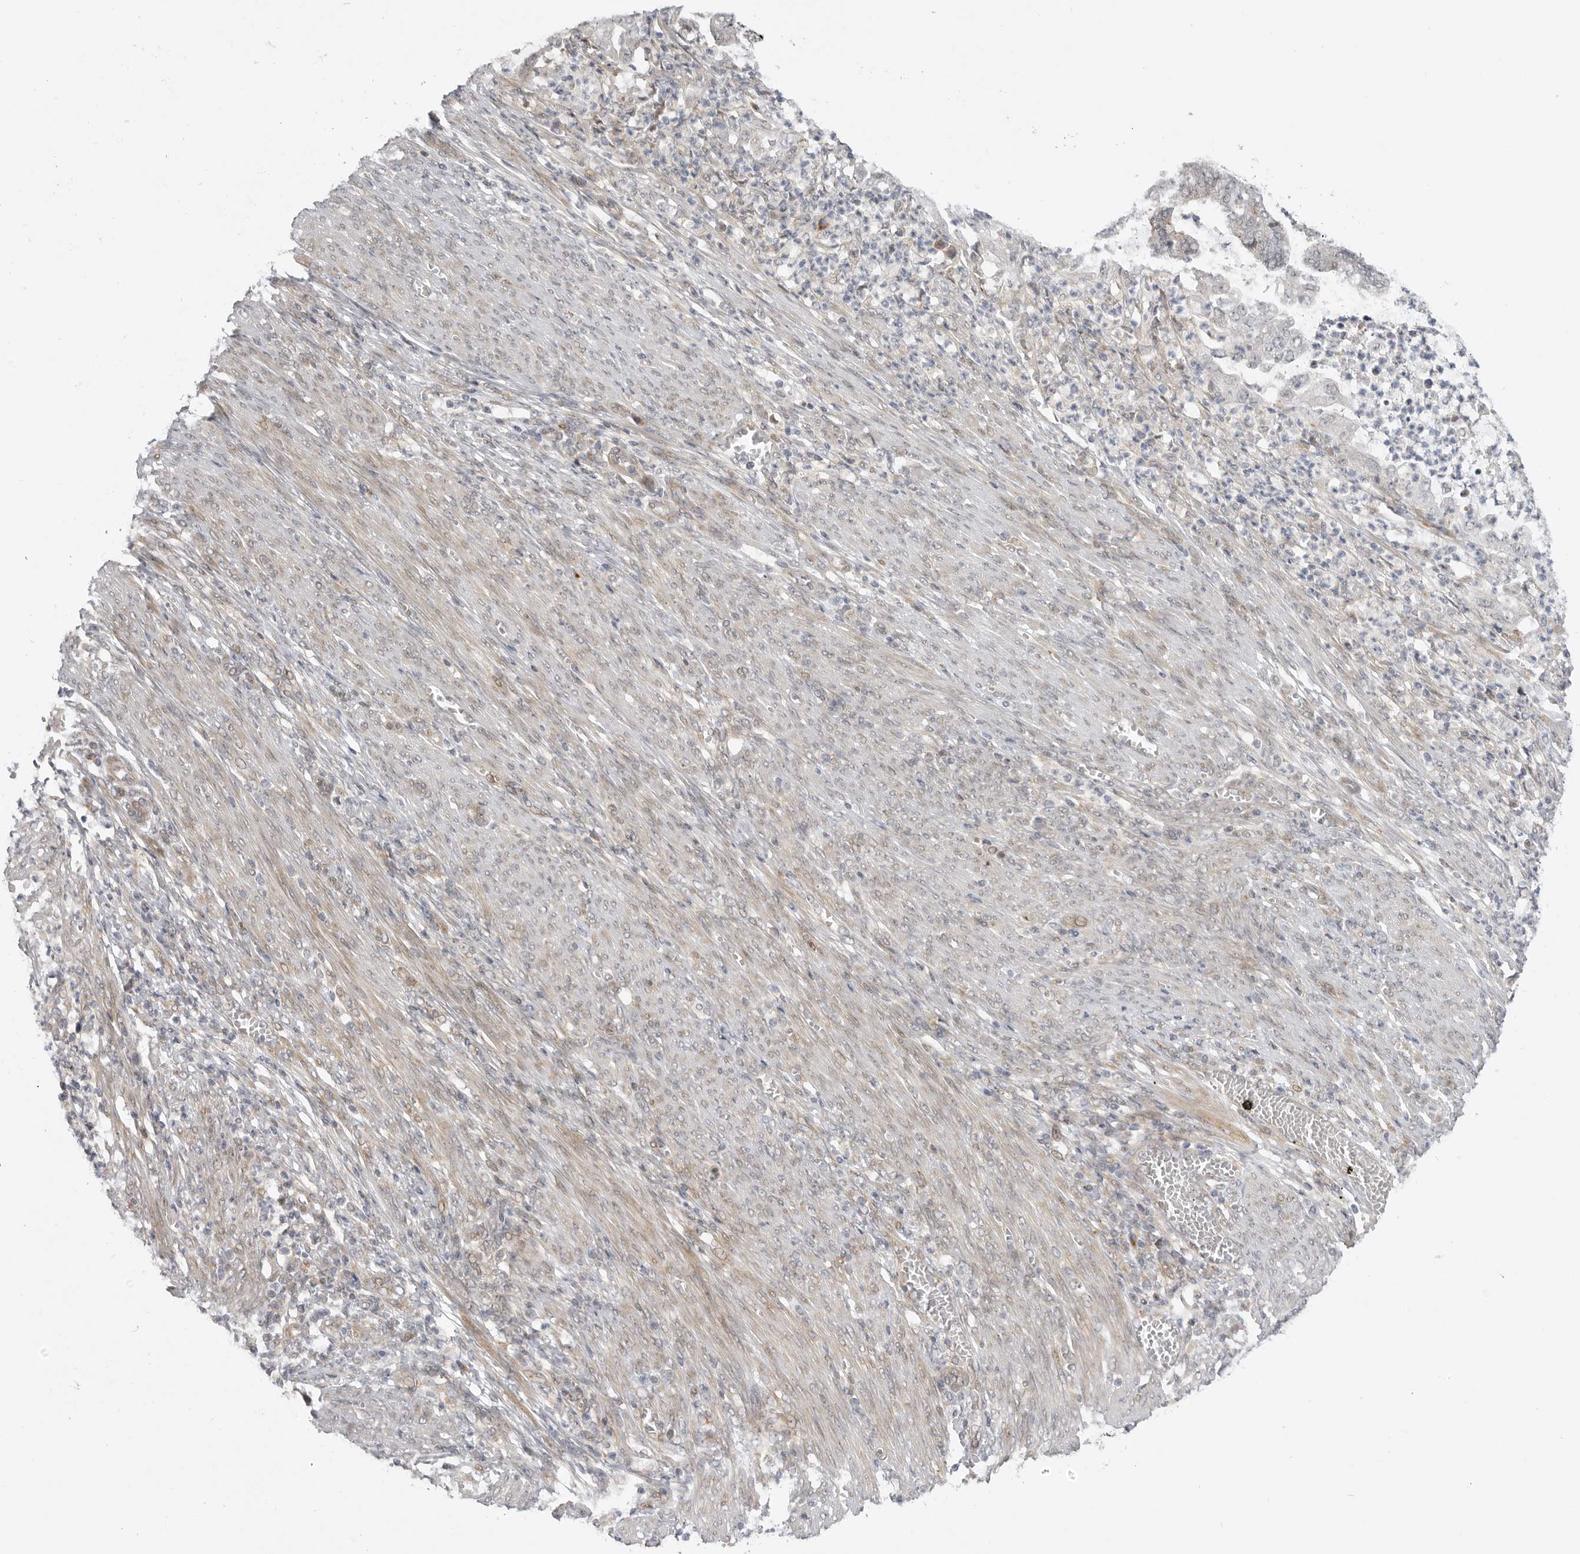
{"staining": {"intensity": "negative", "quantity": "none", "location": "none"}, "tissue": "endometrial cancer", "cell_type": "Tumor cells", "image_type": "cancer", "snomed": [{"axis": "morphology", "description": "Adenocarcinoma, NOS"}, {"axis": "topography", "description": "Endometrium"}], "caption": "There is no significant staining in tumor cells of endometrial cancer. Brightfield microscopy of immunohistochemistry (IHC) stained with DAB (brown) and hematoxylin (blue), captured at high magnification.", "gene": "GGT6", "patient": {"sex": "female", "age": 49}}